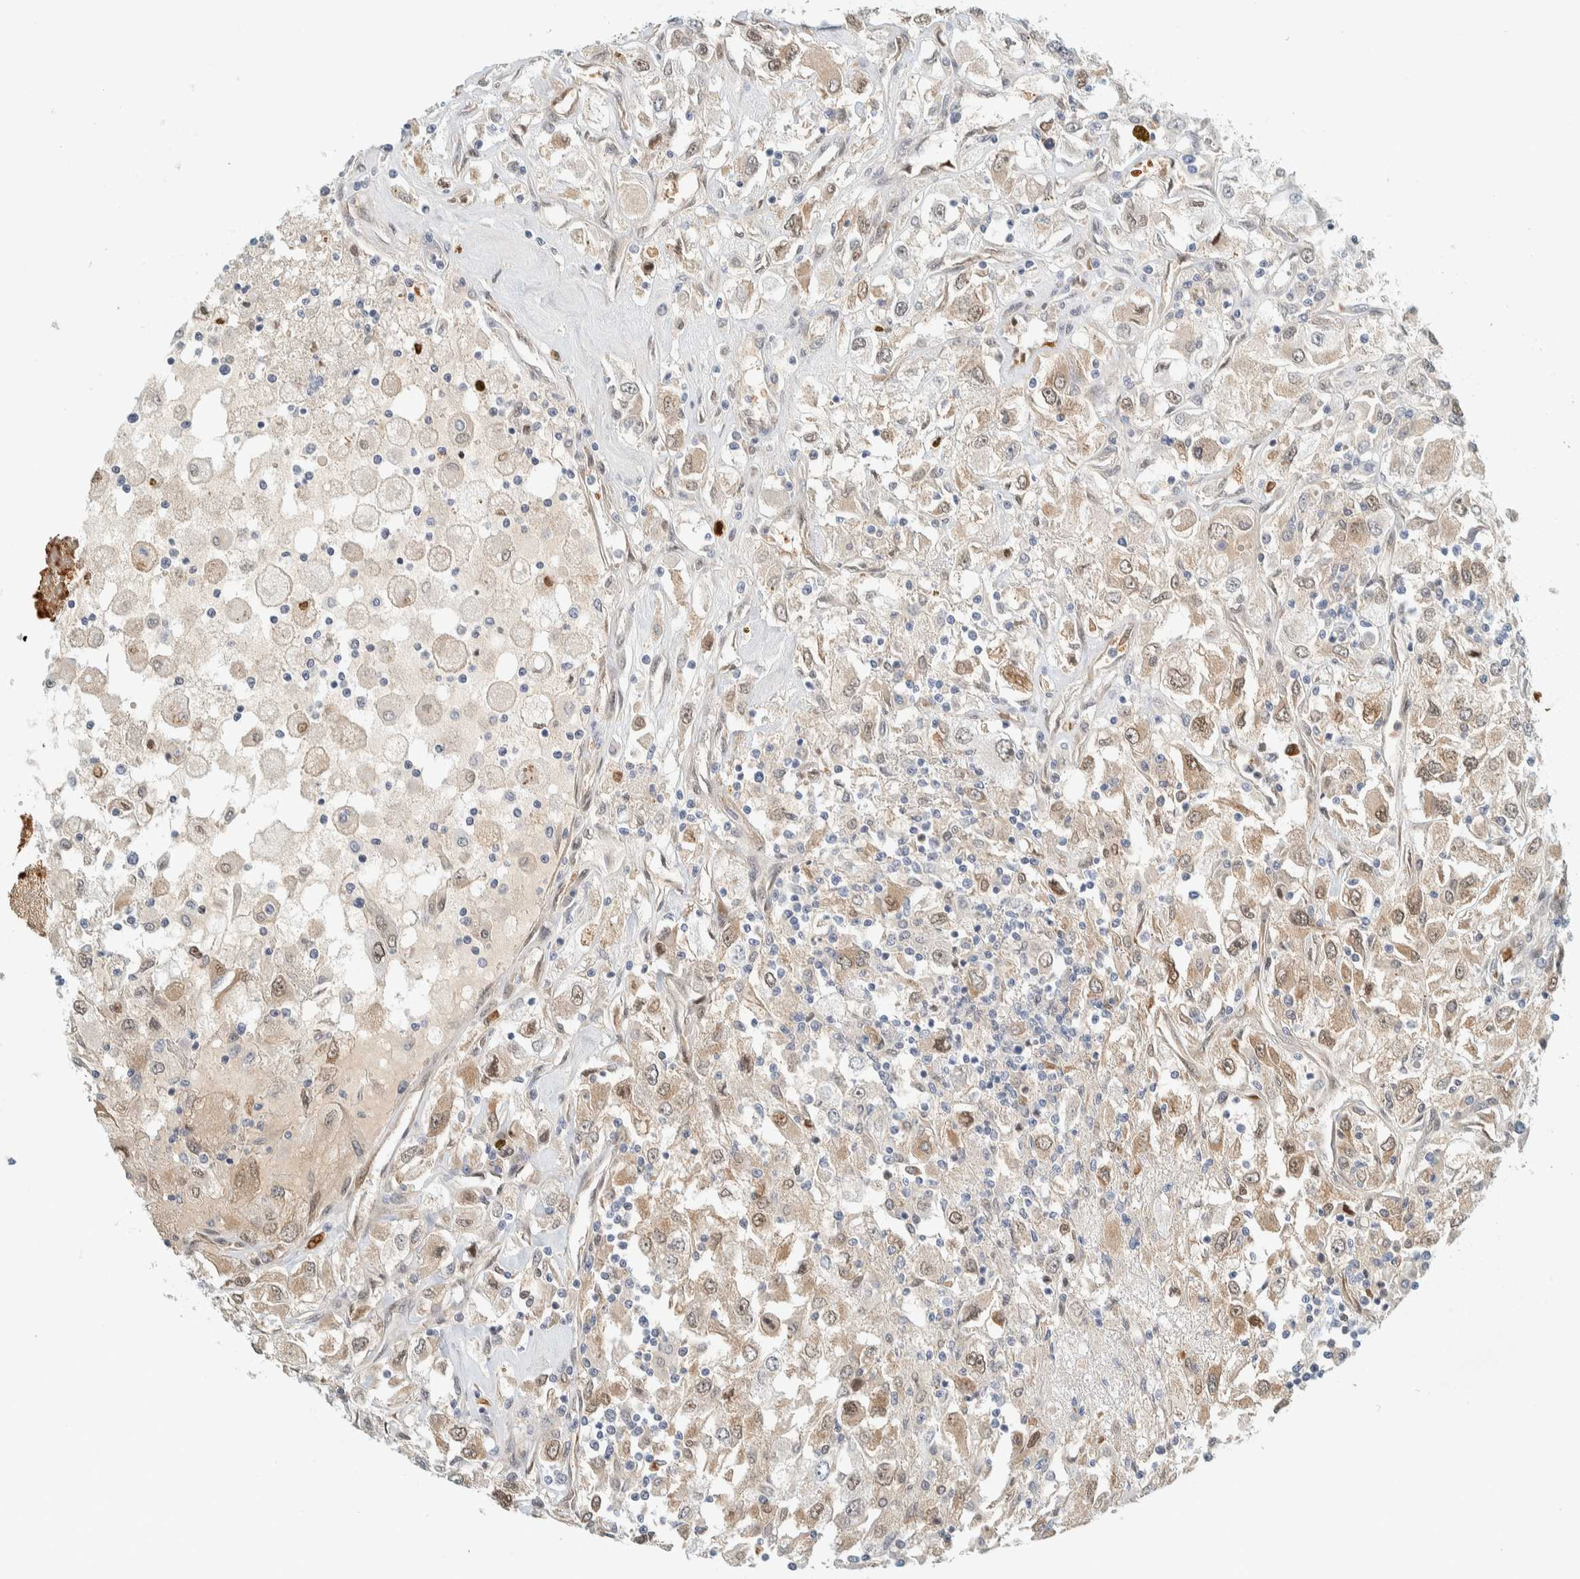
{"staining": {"intensity": "weak", "quantity": ">75%", "location": "cytoplasmic/membranous,nuclear"}, "tissue": "renal cancer", "cell_type": "Tumor cells", "image_type": "cancer", "snomed": [{"axis": "morphology", "description": "Adenocarcinoma, NOS"}, {"axis": "topography", "description": "Kidney"}], "caption": "A brown stain labels weak cytoplasmic/membranous and nuclear staining of a protein in renal cancer (adenocarcinoma) tumor cells.", "gene": "TSTD2", "patient": {"sex": "female", "age": 52}}